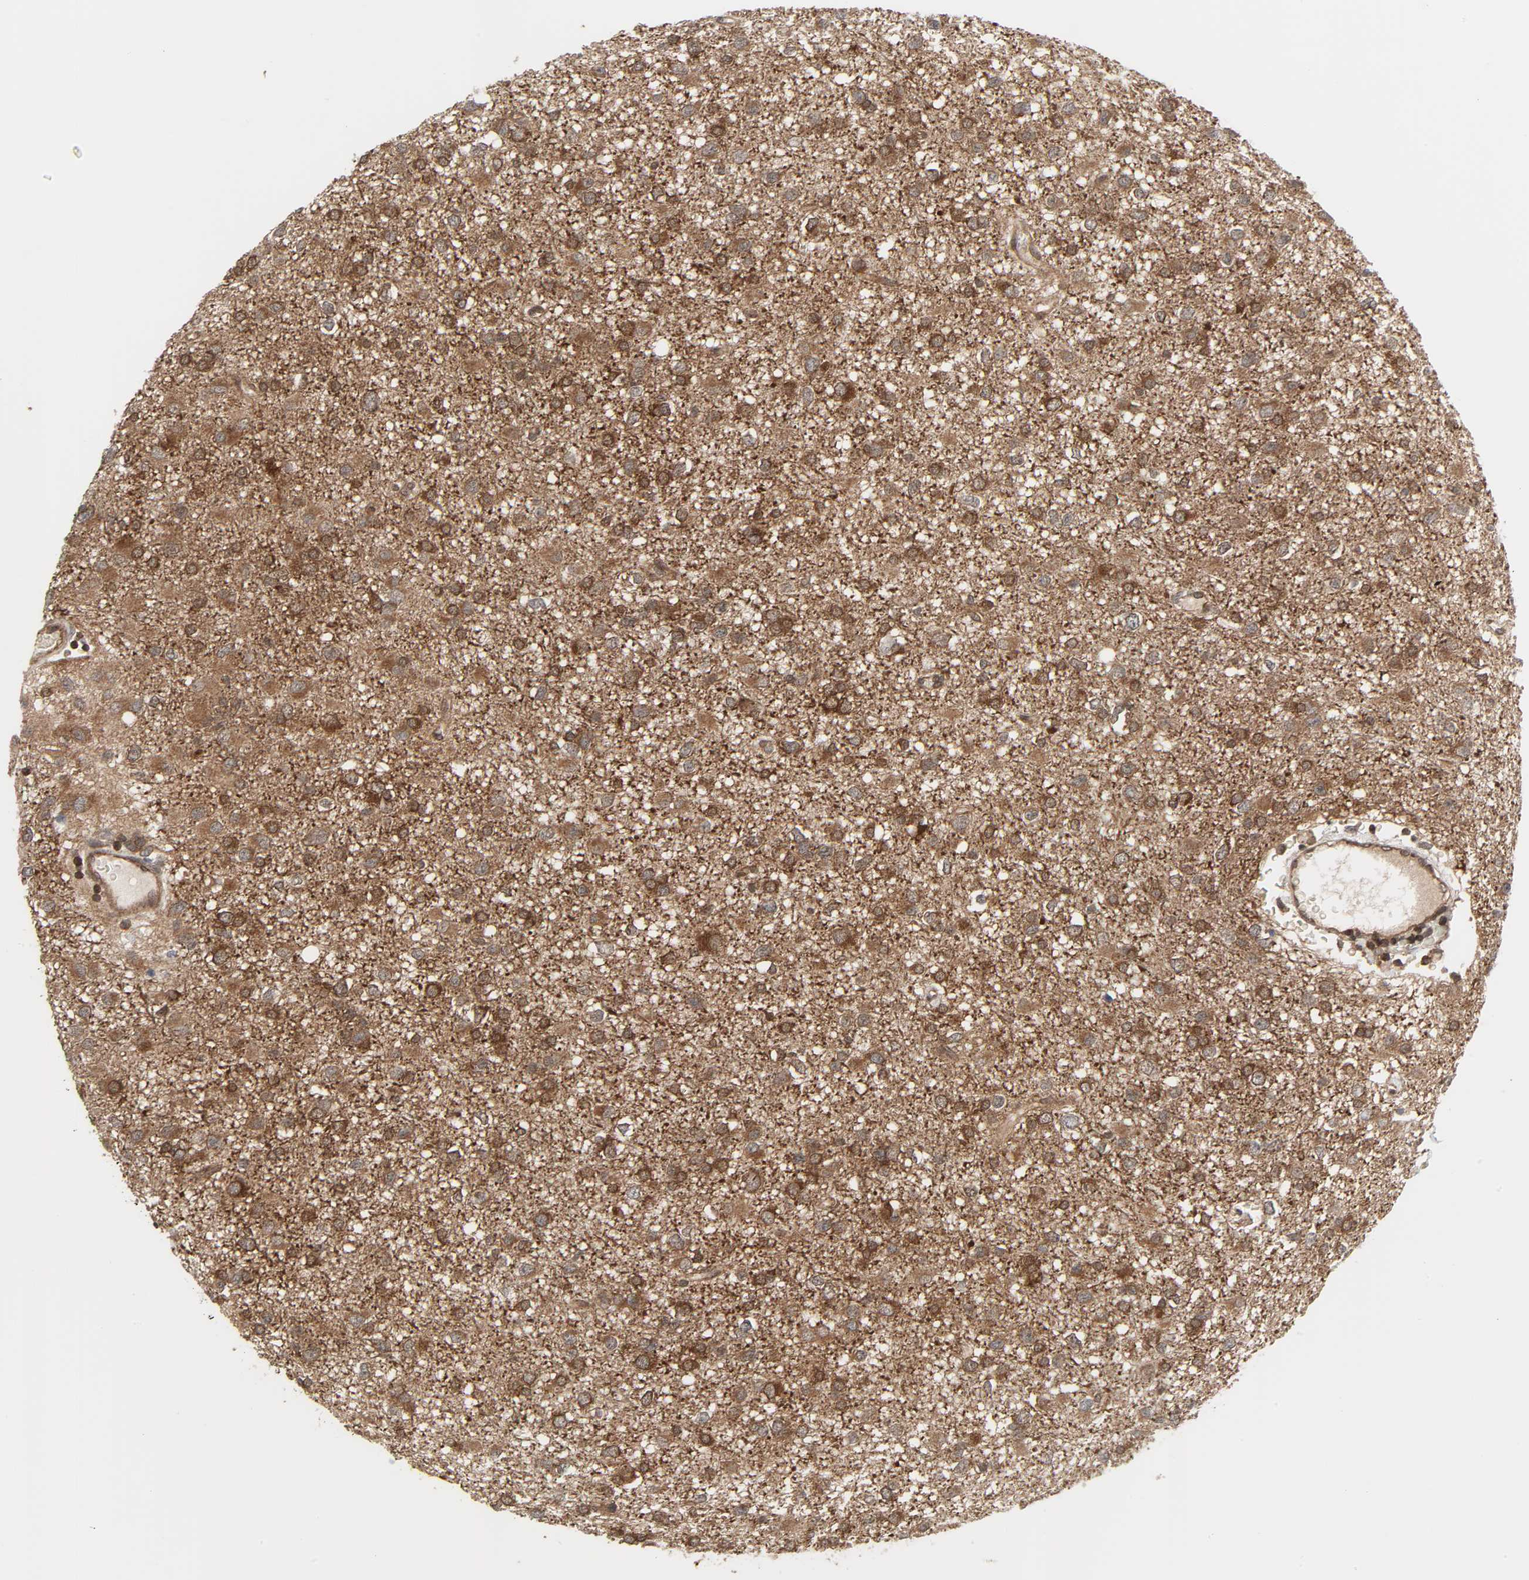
{"staining": {"intensity": "moderate", "quantity": ">75%", "location": "cytoplasmic/membranous"}, "tissue": "glioma", "cell_type": "Tumor cells", "image_type": "cancer", "snomed": [{"axis": "morphology", "description": "Glioma, malignant, Low grade"}, {"axis": "topography", "description": "Brain"}], "caption": "Moderate cytoplasmic/membranous positivity is present in approximately >75% of tumor cells in low-grade glioma (malignant). (IHC, brightfield microscopy, high magnification).", "gene": "GSK3A", "patient": {"sex": "male", "age": 42}}